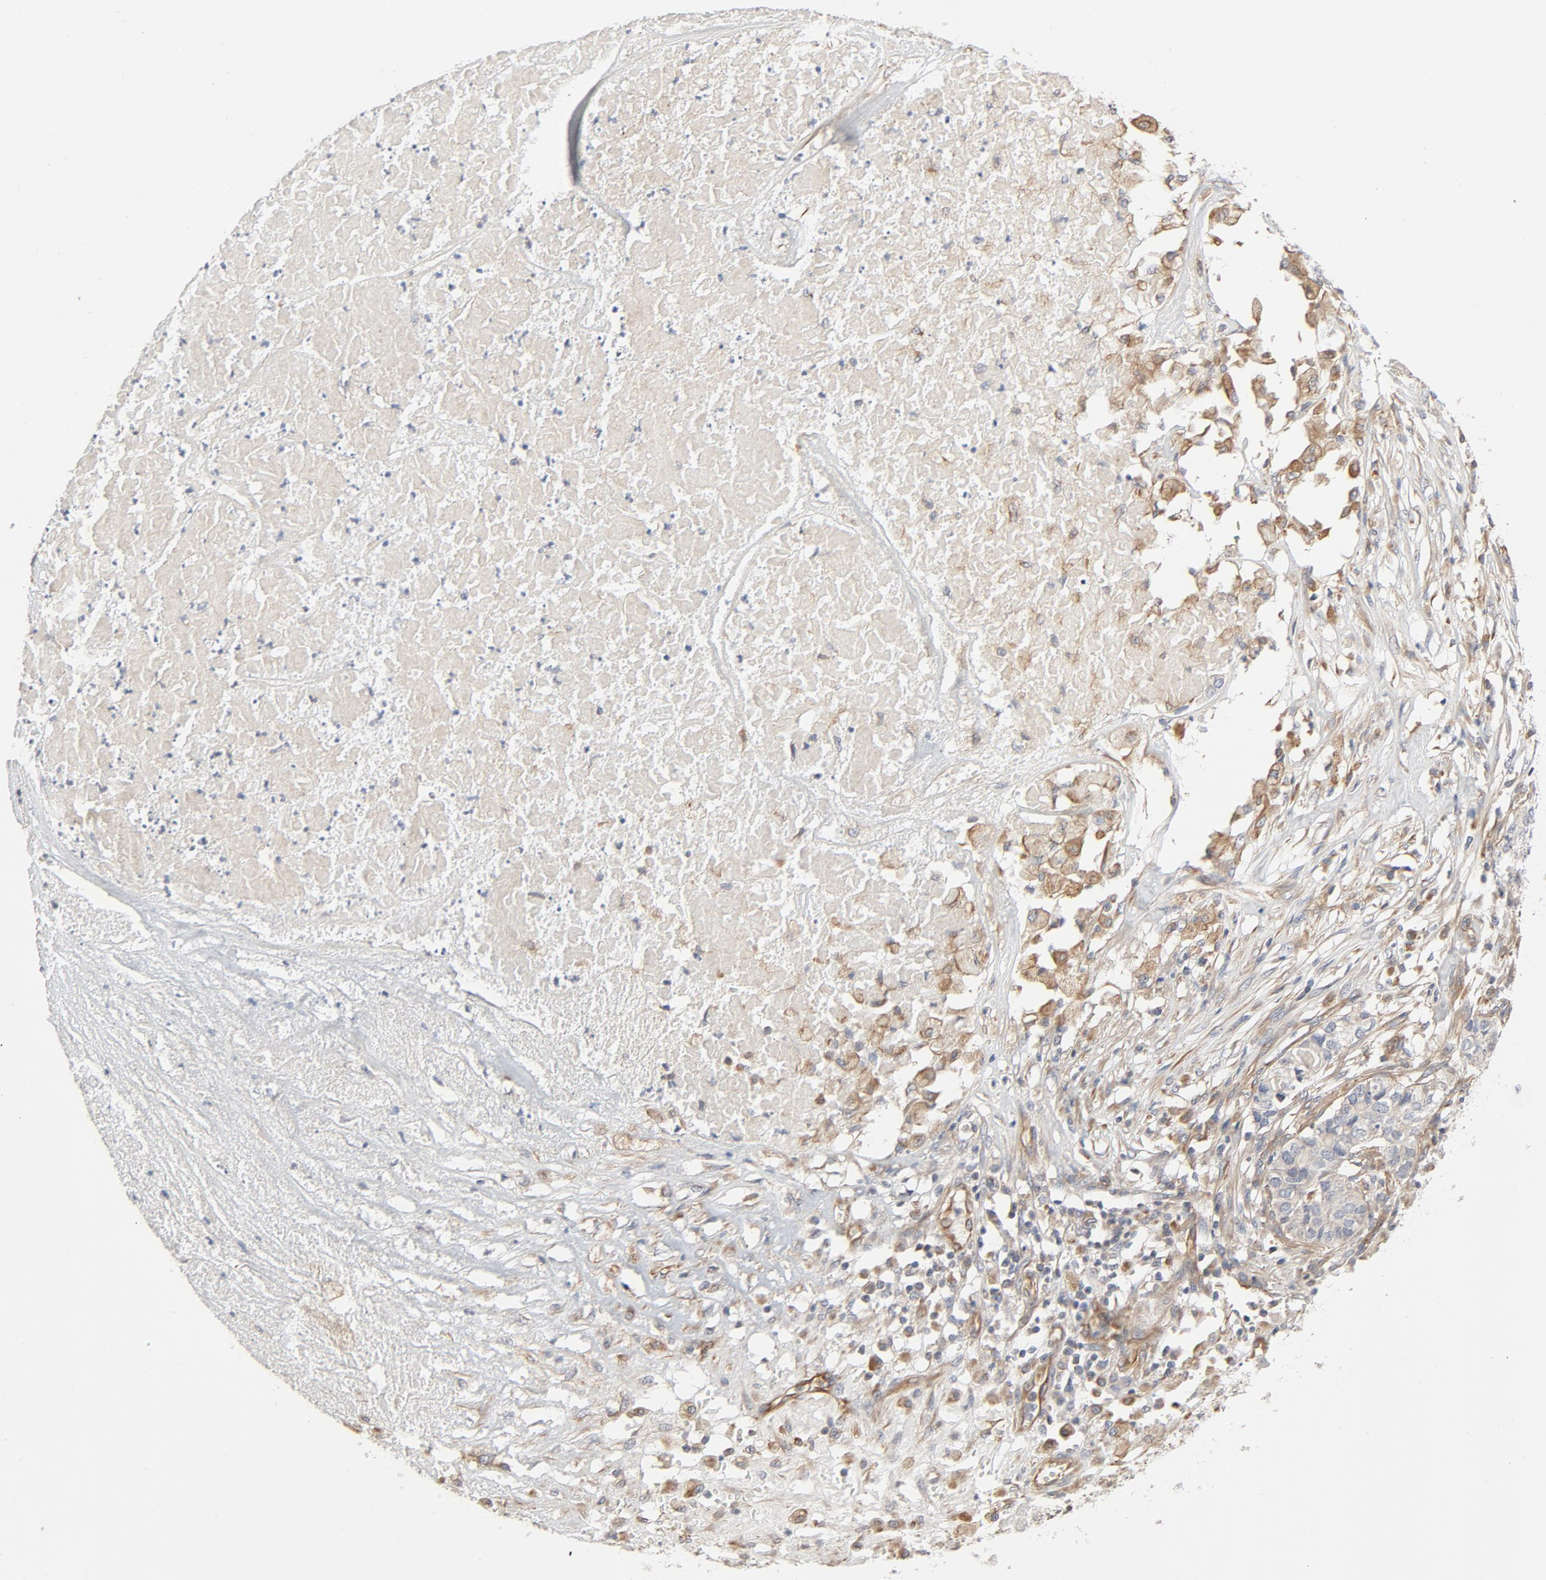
{"staining": {"intensity": "negative", "quantity": "none", "location": "none"}, "tissue": "pancreatic cancer", "cell_type": "Tumor cells", "image_type": "cancer", "snomed": [{"axis": "morphology", "description": "Adenocarcinoma, NOS"}, {"axis": "topography", "description": "Pancreas"}], "caption": "High power microscopy histopathology image of an immunohistochemistry (IHC) histopathology image of adenocarcinoma (pancreatic), revealing no significant positivity in tumor cells. The staining is performed using DAB (3,3'-diaminobenzidine) brown chromogen with nuclei counter-stained in using hematoxylin.", "gene": "TRIOBP", "patient": {"sex": "male", "age": 50}}